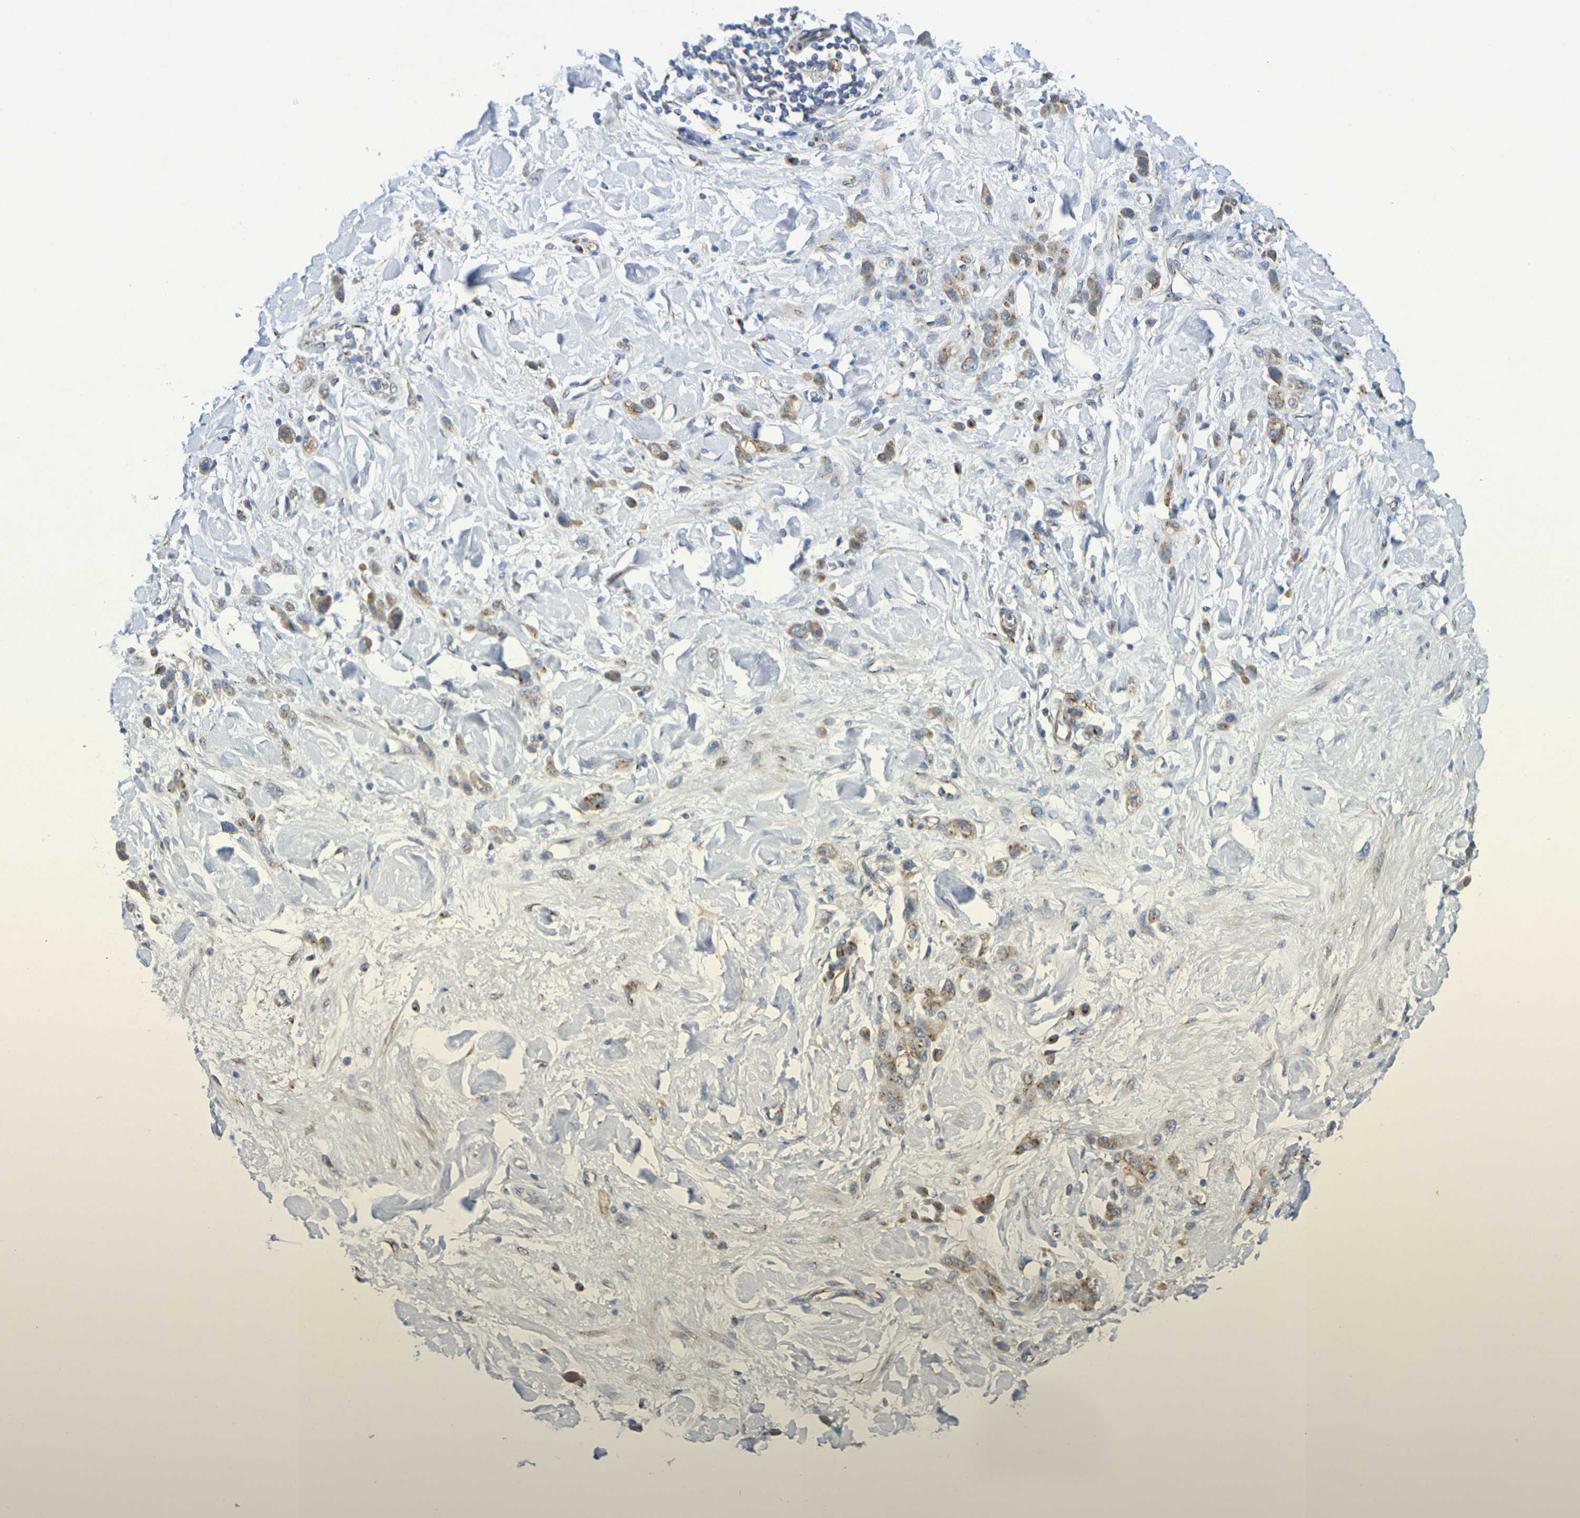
{"staining": {"intensity": "moderate", "quantity": ">75%", "location": "cytoplasmic/membranous"}, "tissue": "stomach cancer", "cell_type": "Tumor cells", "image_type": "cancer", "snomed": [{"axis": "morphology", "description": "Normal tissue, NOS"}, {"axis": "morphology", "description": "Adenocarcinoma, NOS"}, {"axis": "topography", "description": "Stomach"}], "caption": "An image showing moderate cytoplasmic/membranous staining in about >75% of tumor cells in stomach adenocarcinoma, as visualized by brown immunohistochemical staining.", "gene": "DCP2", "patient": {"sex": "male", "age": 82}}